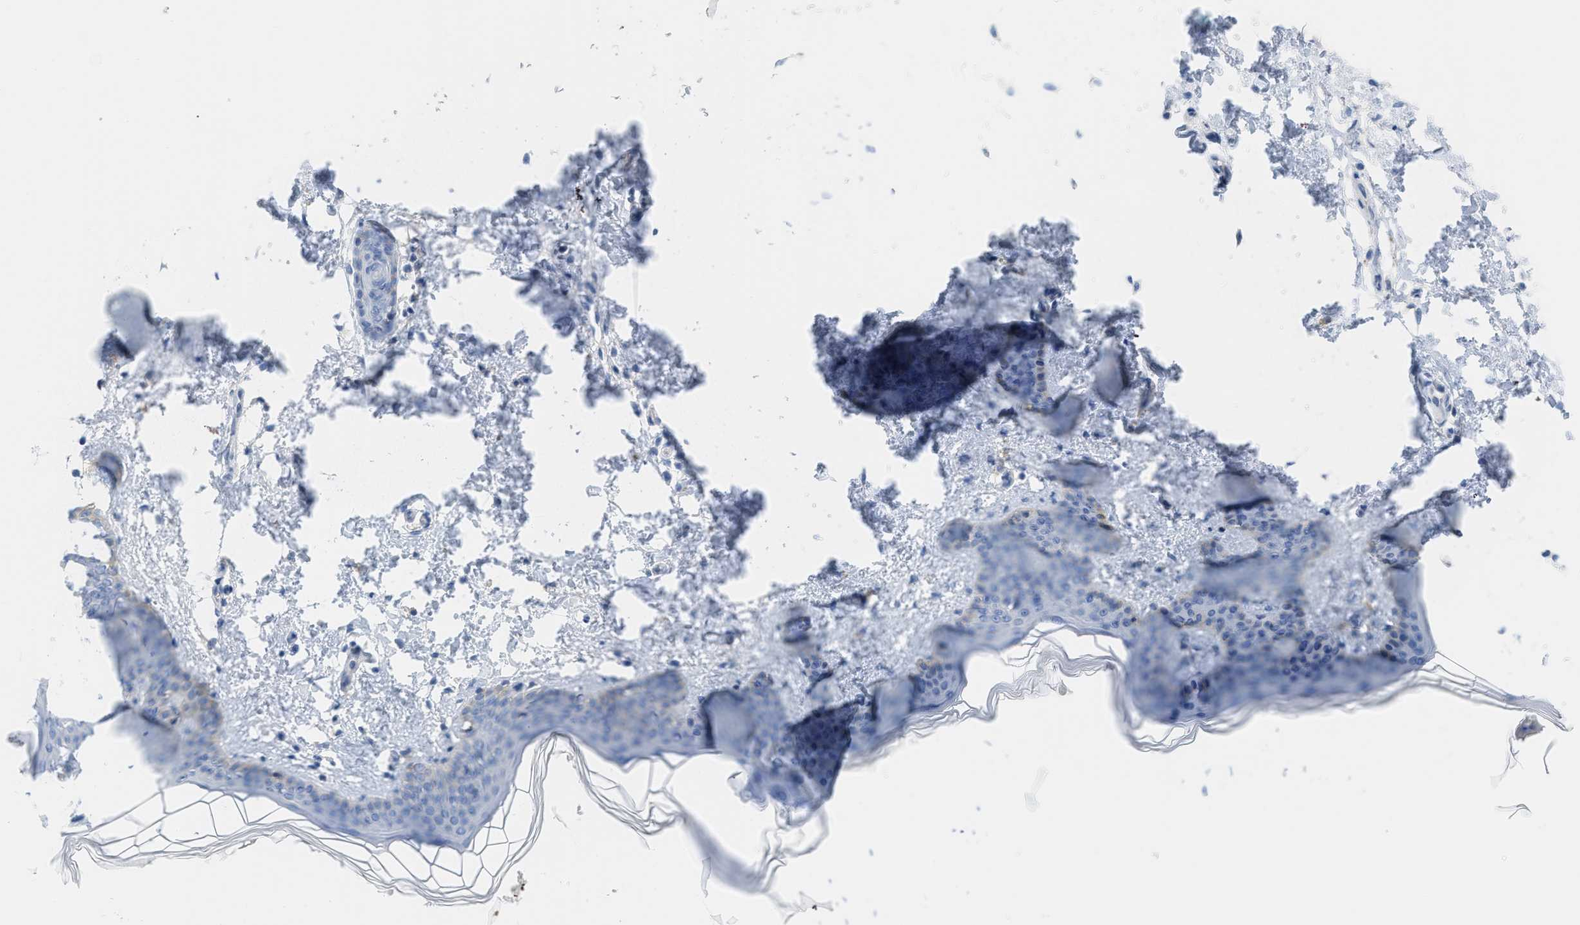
{"staining": {"intensity": "negative", "quantity": "none", "location": "none"}, "tissue": "skin", "cell_type": "Fibroblasts", "image_type": "normal", "snomed": [{"axis": "morphology", "description": "Normal tissue, NOS"}, {"axis": "topography", "description": "Skin"}], "caption": "This is a histopathology image of IHC staining of normal skin, which shows no positivity in fibroblasts. The staining is performed using DAB (3,3'-diaminobenzidine) brown chromogen with nuclei counter-stained in using hematoxylin.", "gene": "SLC3A2", "patient": {"sex": "female", "age": 17}}